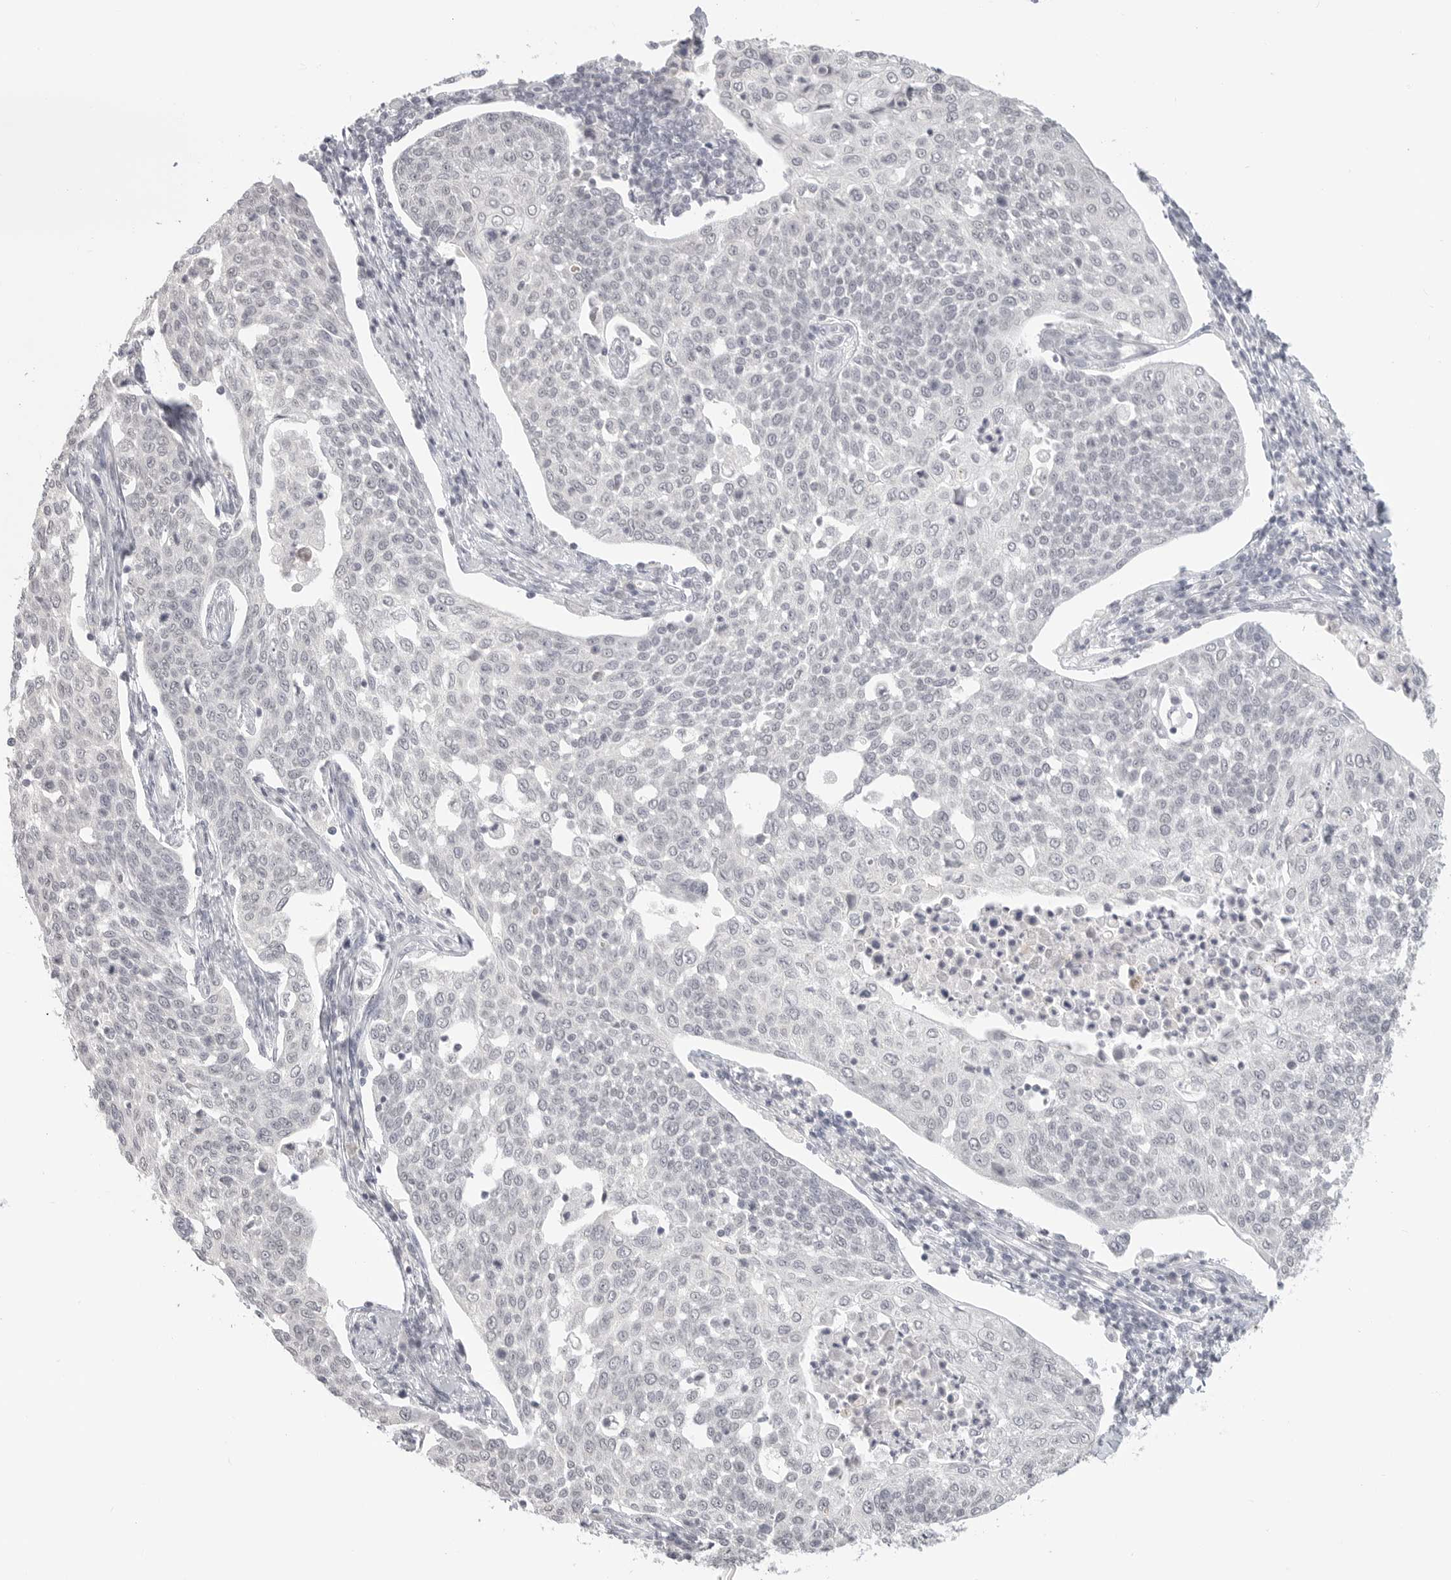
{"staining": {"intensity": "negative", "quantity": "none", "location": "none"}, "tissue": "cervical cancer", "cell_type": "Tumor cells", "image_type": "cancer", "snomed": [{"axis": "morphology", "description": "Squamous cell carcinoma, NOS"}, {"axis": "topography", "description": "Cervix"}], "caption": "The micrograph reveals no staining of tumor cells in cervical squamous cell carcinoma.", "gene": "KLK11", "patient": {"sex": "female", "age": 34}}